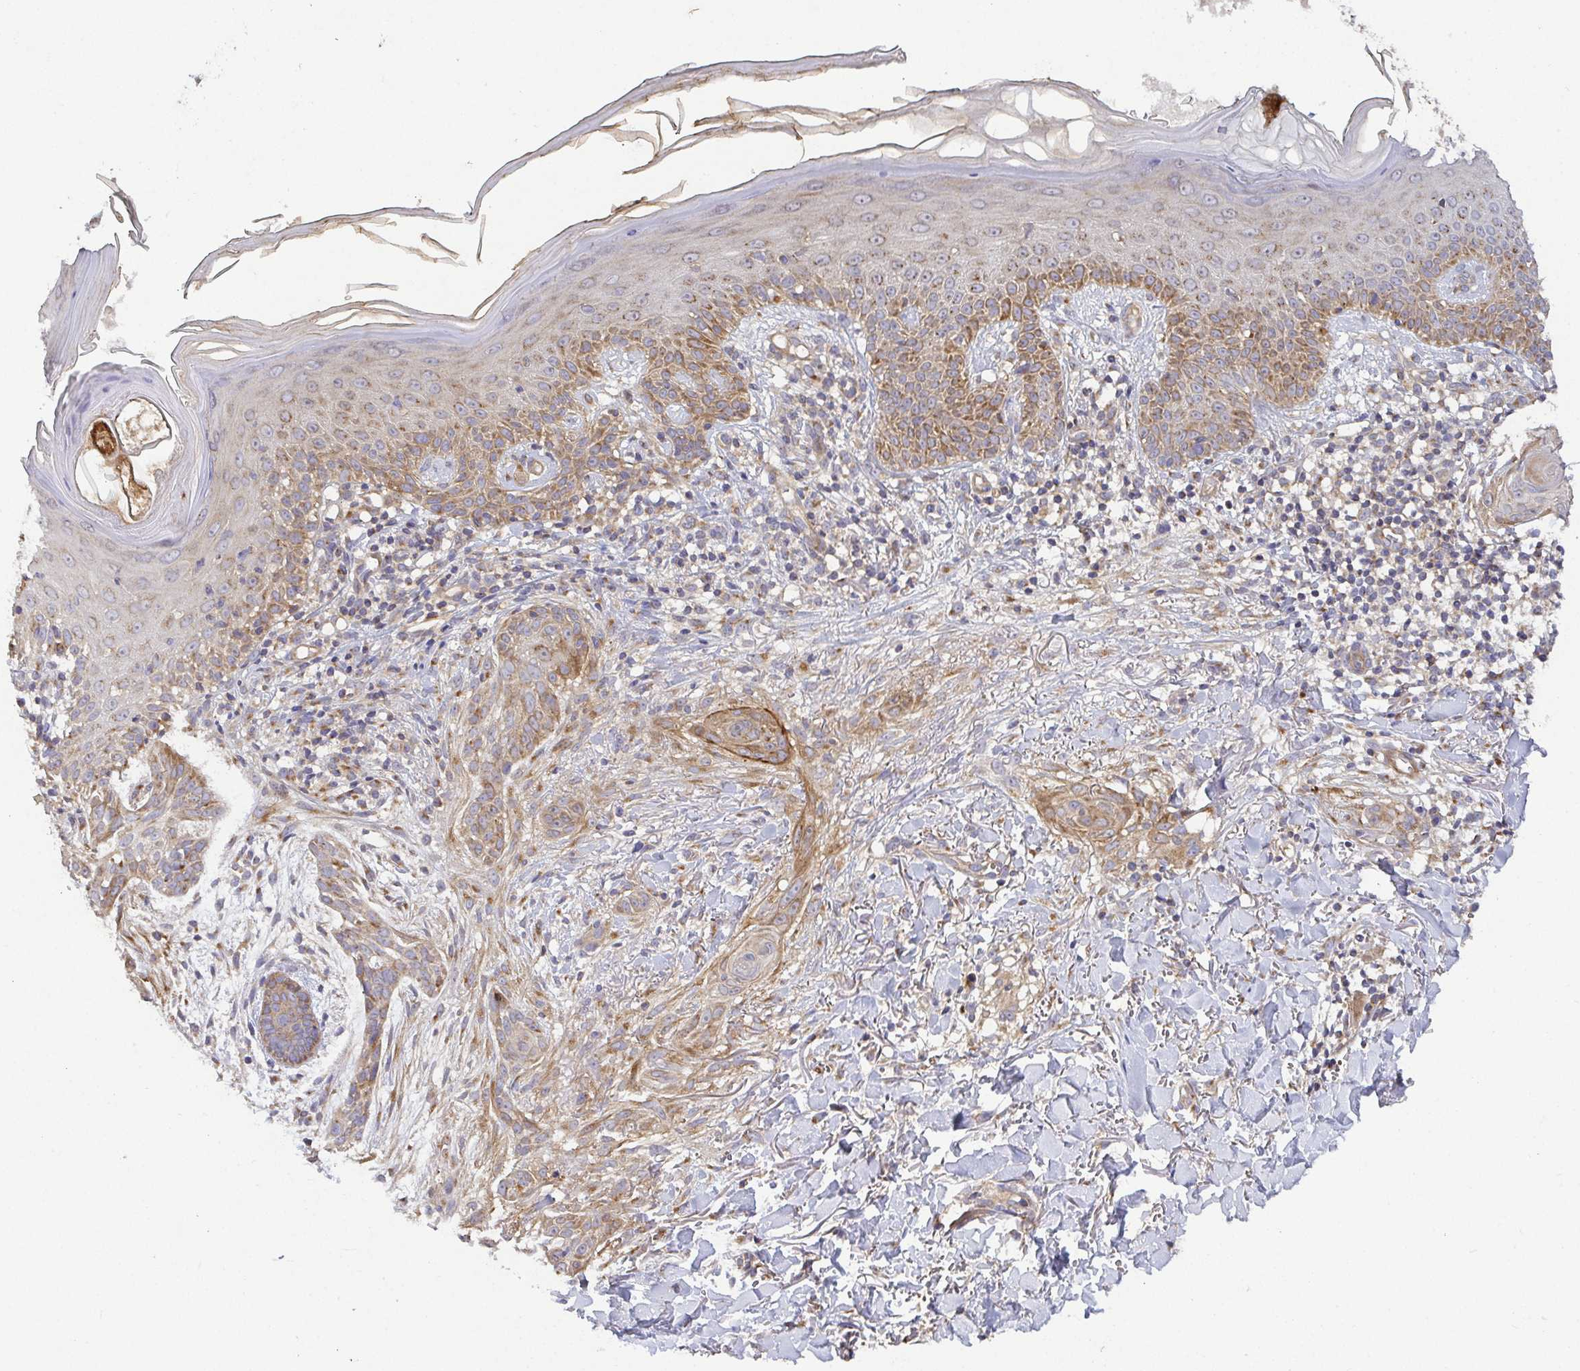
{"staining": {"intensity": "moderate", "quantity": "25%-75%", "location": "cytoplasmic/membranous"}, "tissue": "skin cancer", "cell_type": "Tumor cells", "image_type": "cancer", "snomed": [{"axis": "morphology", "description": "Basal cell carcinoma"}, {"axis": "morphology", "description": "BCC, high aggressive"}, {"axis": "topography", "description": "Skin"}], "caption": "This image demonstrates skin cancer stained with immunohistochemistry (IHC) to label a protein in brown. The cytoplasmic/membranous of tumor cells show moderate positivity for the protein. Nuclei are counter-stained blue.", "gene": "TM9SF4", "patient": {"sex": "male", "age": 64}}